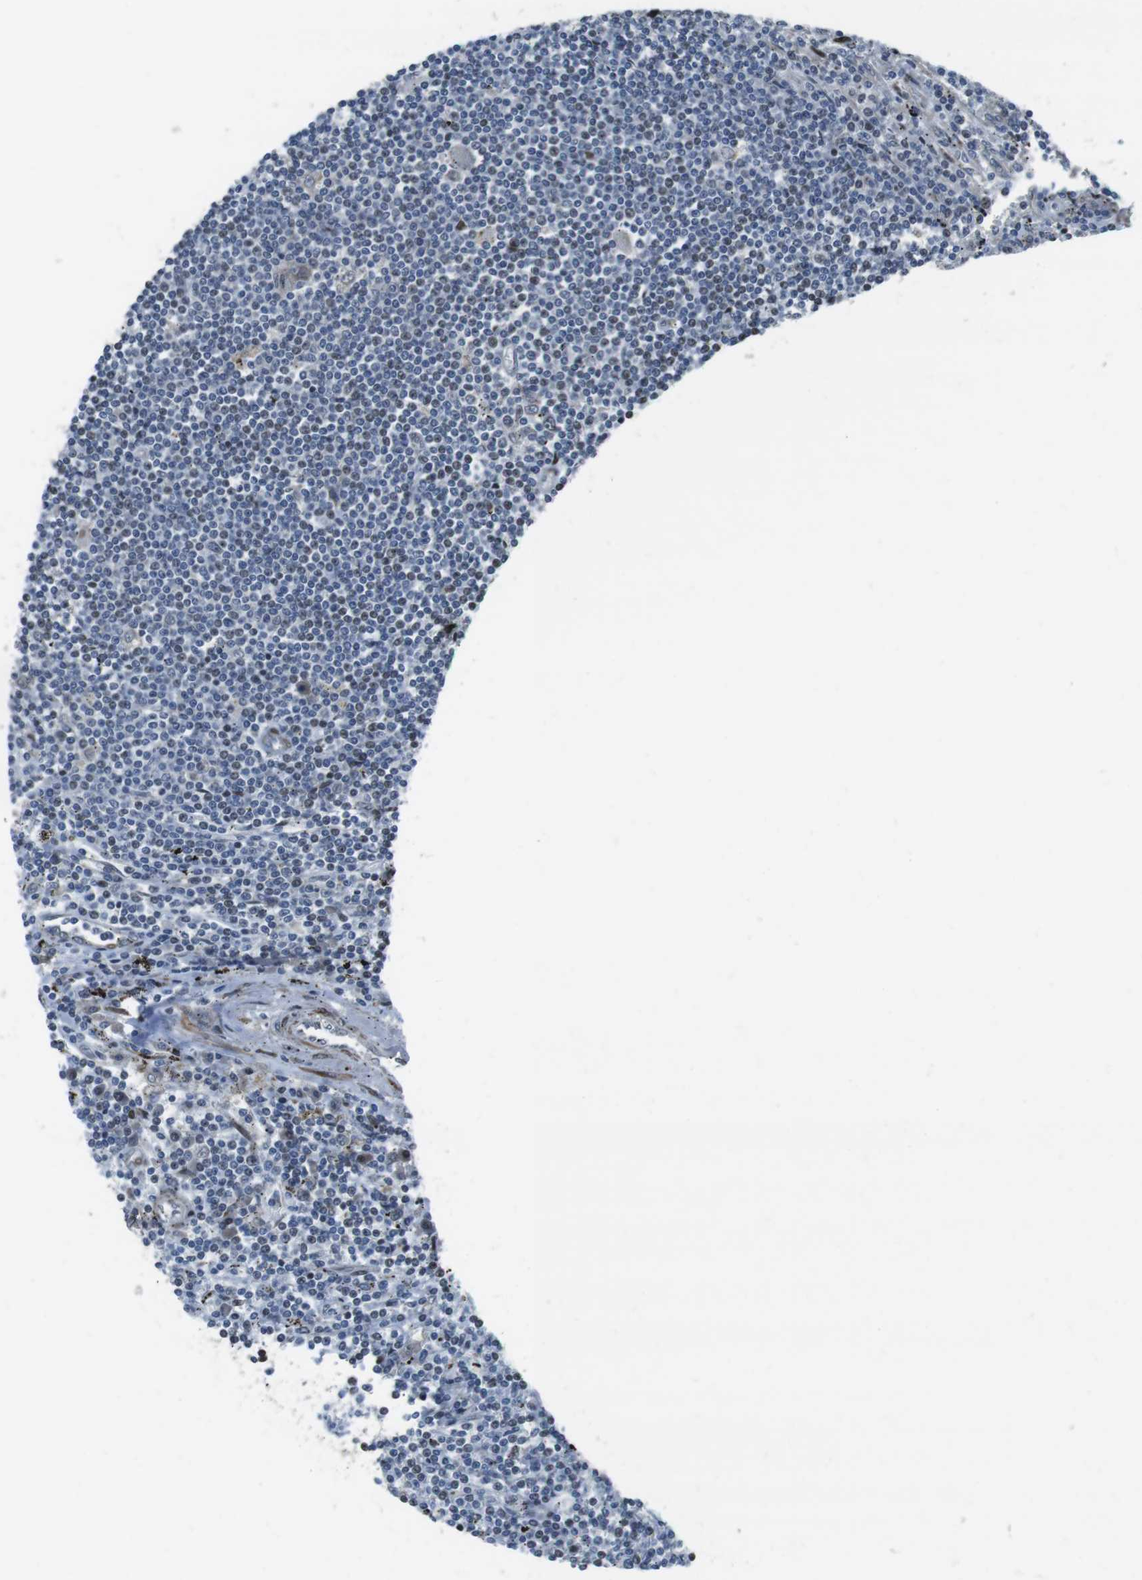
{"staining": {"intensity": "weak", "quantity": "<25%", "location": "nuclear"}, "tissue": "lymphoma", "cell_type": "Tumor cells", "image_type": "cancer", "snomed": [{"axis": "morphology", "description": "Malignant lymphoma, non-Hodgkin's type, Low grade"}, {"axis": "topography", "description": "Spleen"}], "caption": "Malignant lymphoma, non-Hodgkin's type (low-grade) was stained to show a protein in brown. There is no significant expression in tumor cells.", "gene": "PBRM1", "patient": {"sex": "male", "age": 76}}